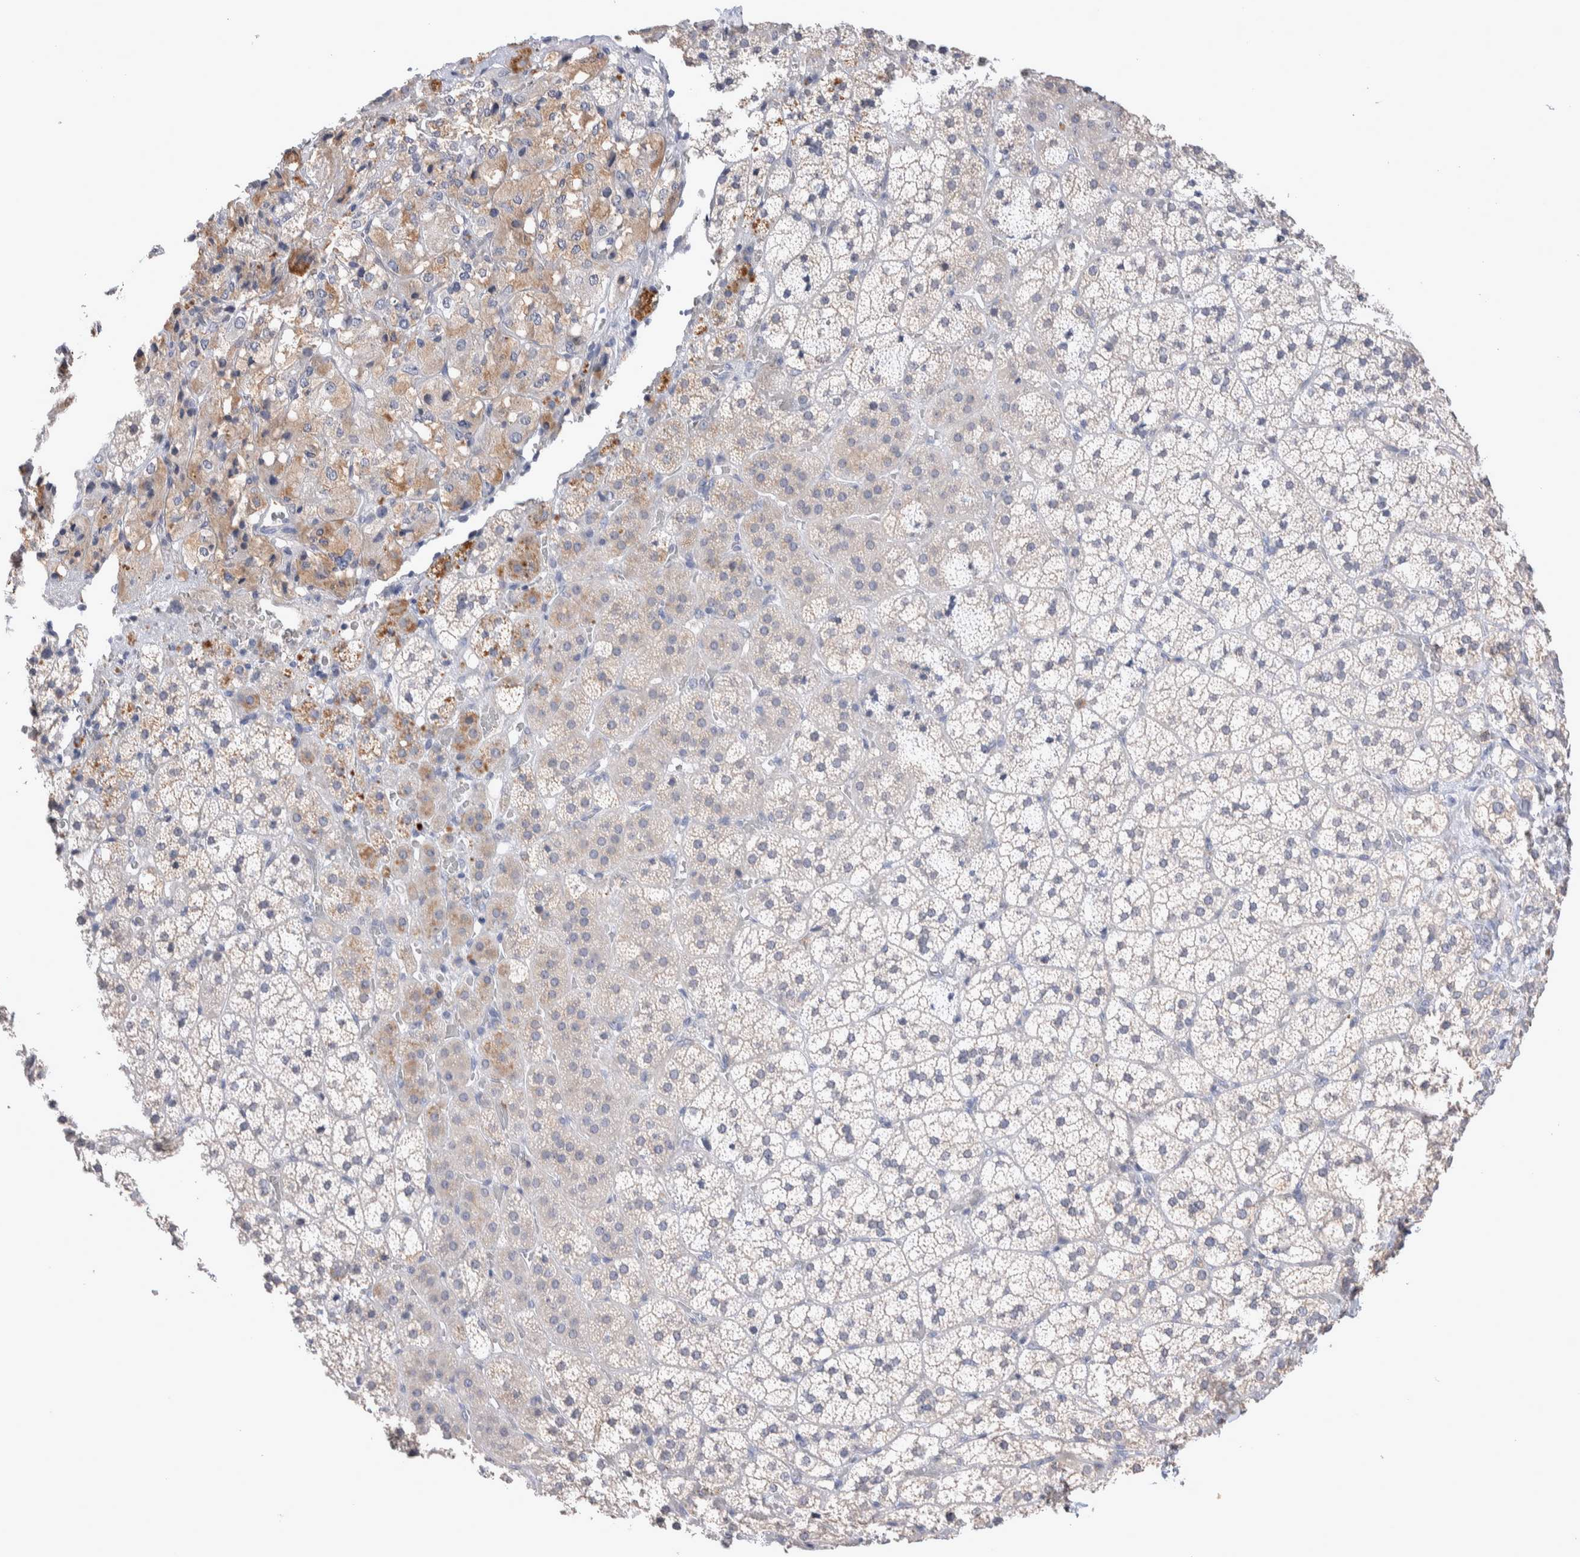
{"staining": {"intensity": "moderate", "quantity": "<25%", "location": "cytoplasmic/membranous"}, "tissue": "adrenal gland", "cell_type": "Glandular cells", "image_type": "normal", "snomed": [{"axis": "morphology", "description": "Normal tissue, NOS"}, {"axis": "topography", "description": "Adrenal gland"}], "caption": "An image of human adrenal gland stained for a protein displays moderate cytoplasmic/membranous brown staining in glandular cells. Immunohistochemistry (ihc) stains the protein in brown and the nuclei are stained blue.", "gene": "FFAR2", "patient": {"sex": "female", "age": 44}}